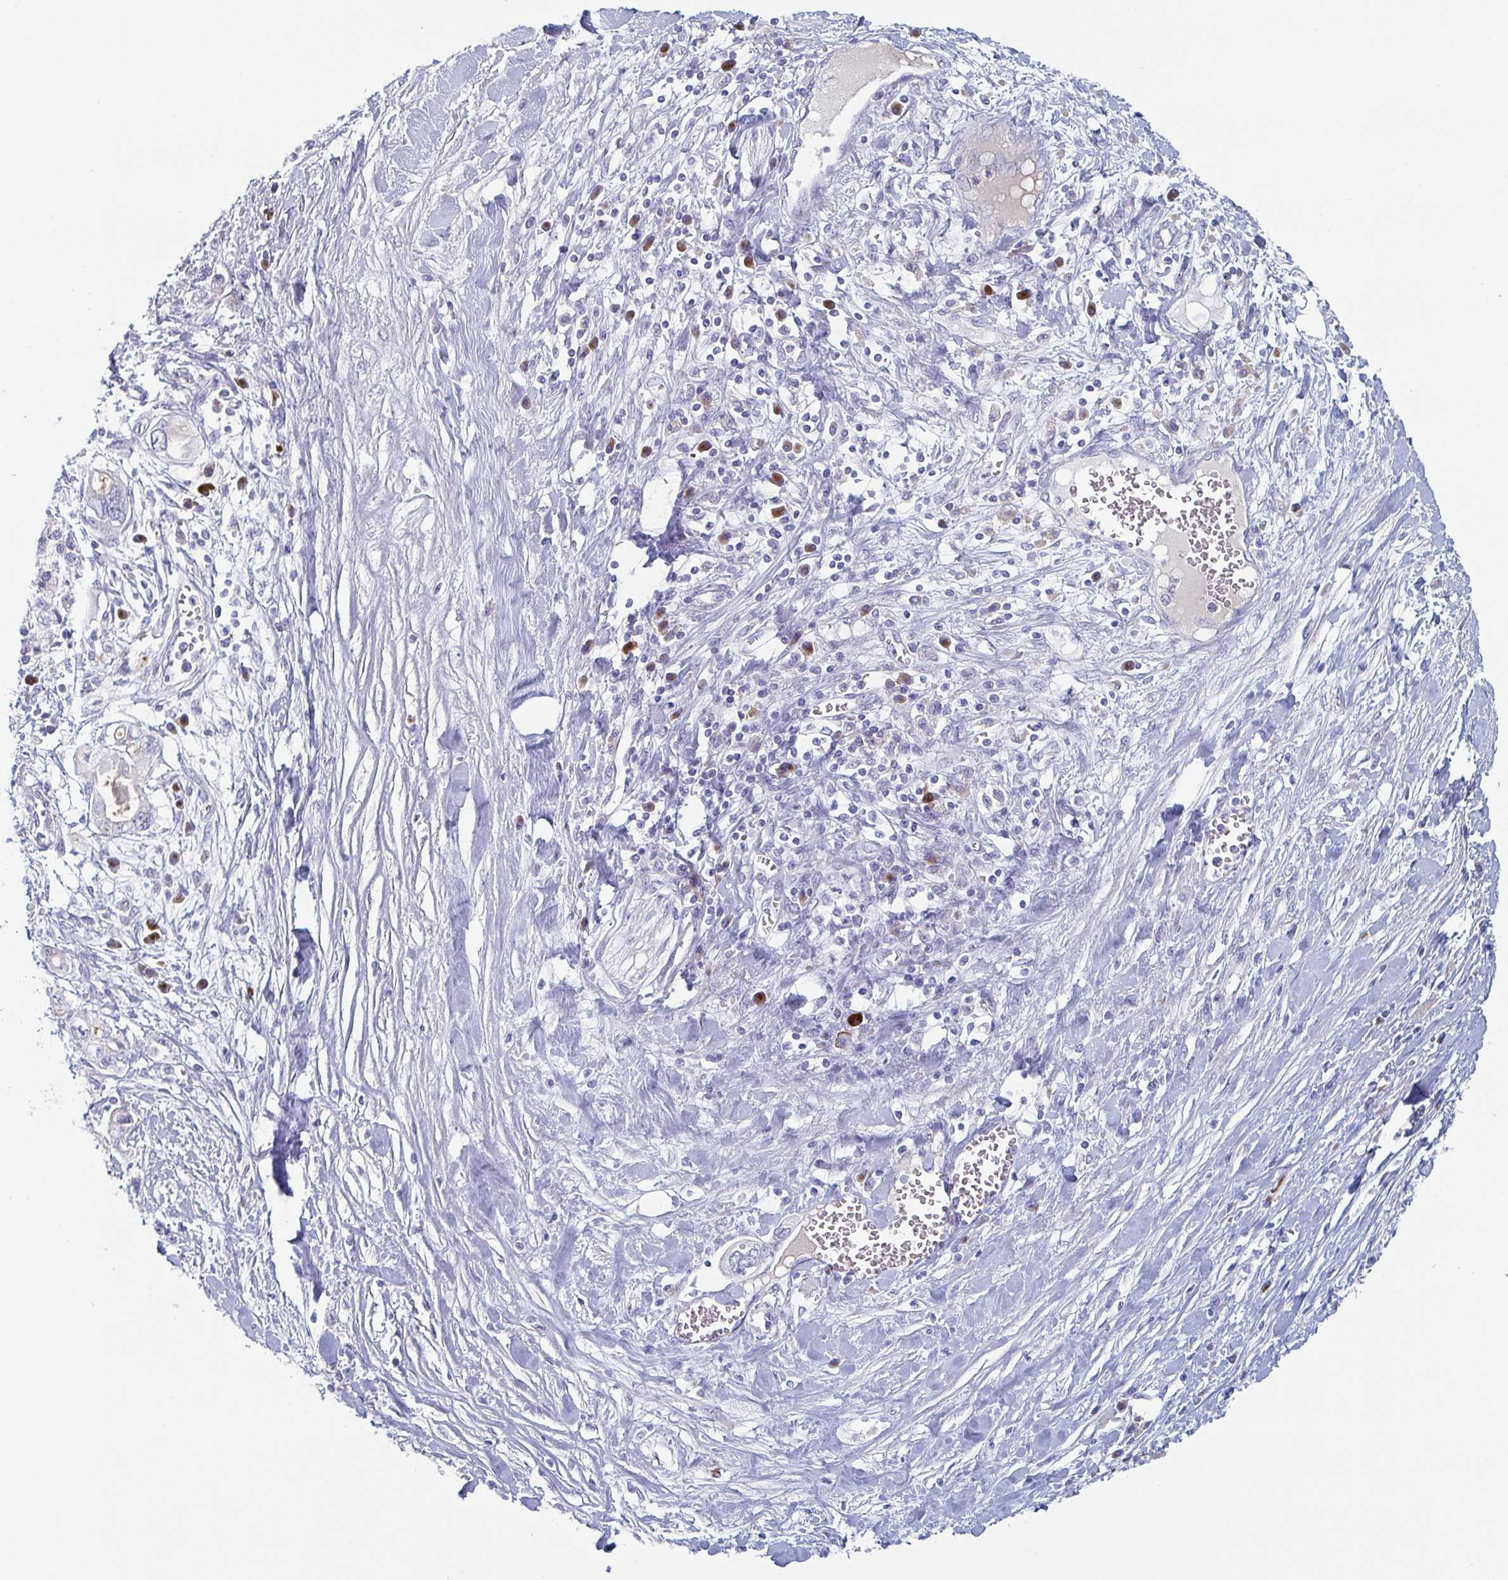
{"staining": {"intensity": "negative", "quantity": "none", "location": "none"}, "tissue": "pancreatic cancer", "cell_type": "Tumor cells", "image_type": "cancer", "snomed": [{"axis": "morphology", "description": "Adenocarcinoma, NOS"}, {"axis": "topography", "description": "Pancreas"}], "caption": "This histopathology image is of pancreatic adenocarcinoma stained with immunohistochemistry (IHC) to label a protein in brown with the nuclei are counter-stained blue. There is no expression in tumor cells. (DAB (3,3'-diaminobenzidine) immunohistochemistry, high magnification).", "gene": "NT5C3B", "patient": {"sex": "female", "age": 56}}